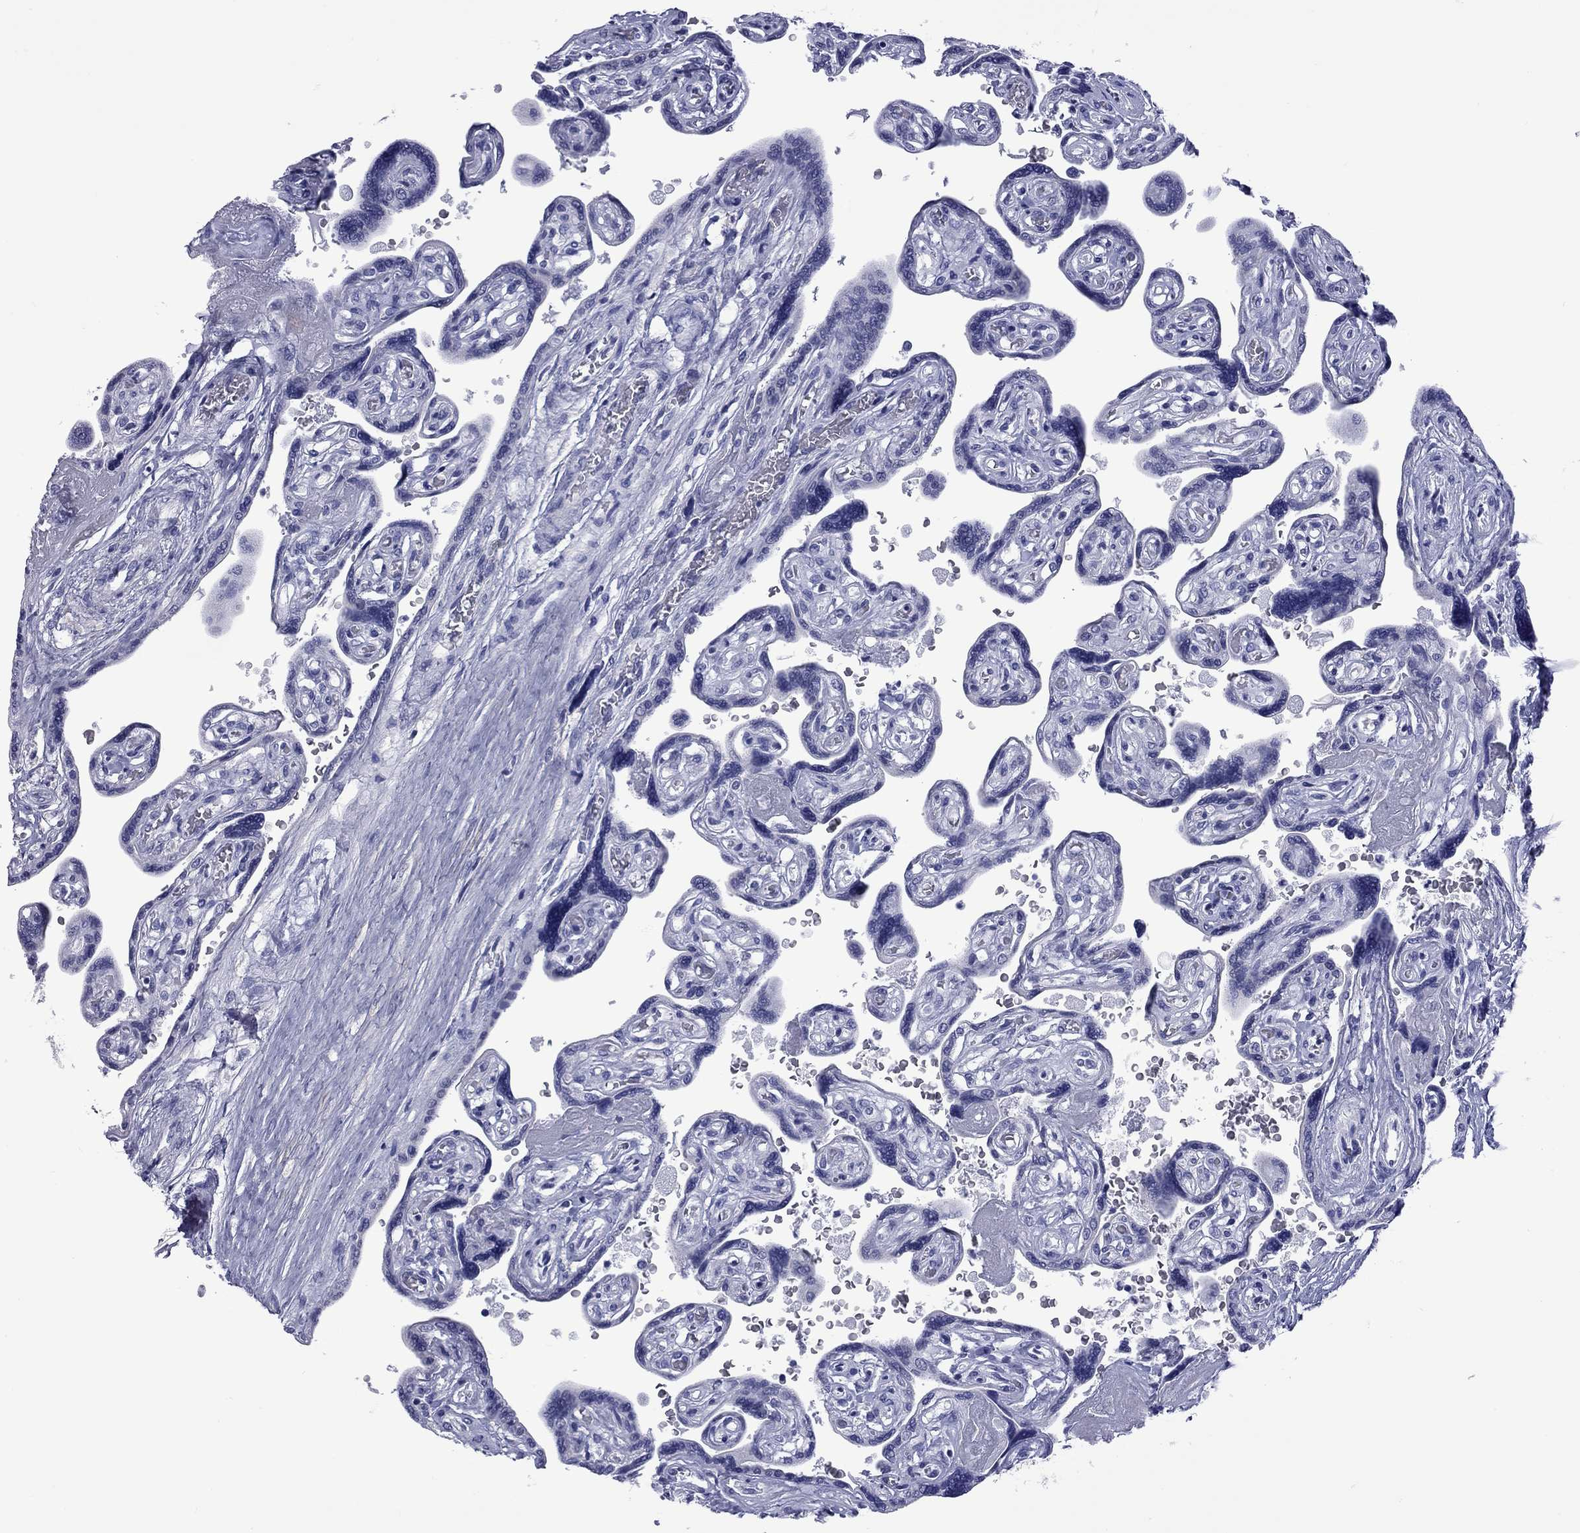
{"staining": {"intensity": "negative", "quantity": "none", "location": "none"}, "tissue": "placenta", "cell_type": "Decidual cells", "image_type": "normal", "snomed": [{"axis": "morphology", "description": "Normal tissue, NOS"}, {"axis": "topography", "description": "Placenta"}], "caption": "This image is of benign placenta stained with immunohistochemistry to label a protein in brown with the nuclei are counter-stained blue. There is no staining in decidual cells.", "gene": "EPPIN", "patient": {"sex": "female", "age": 32}}